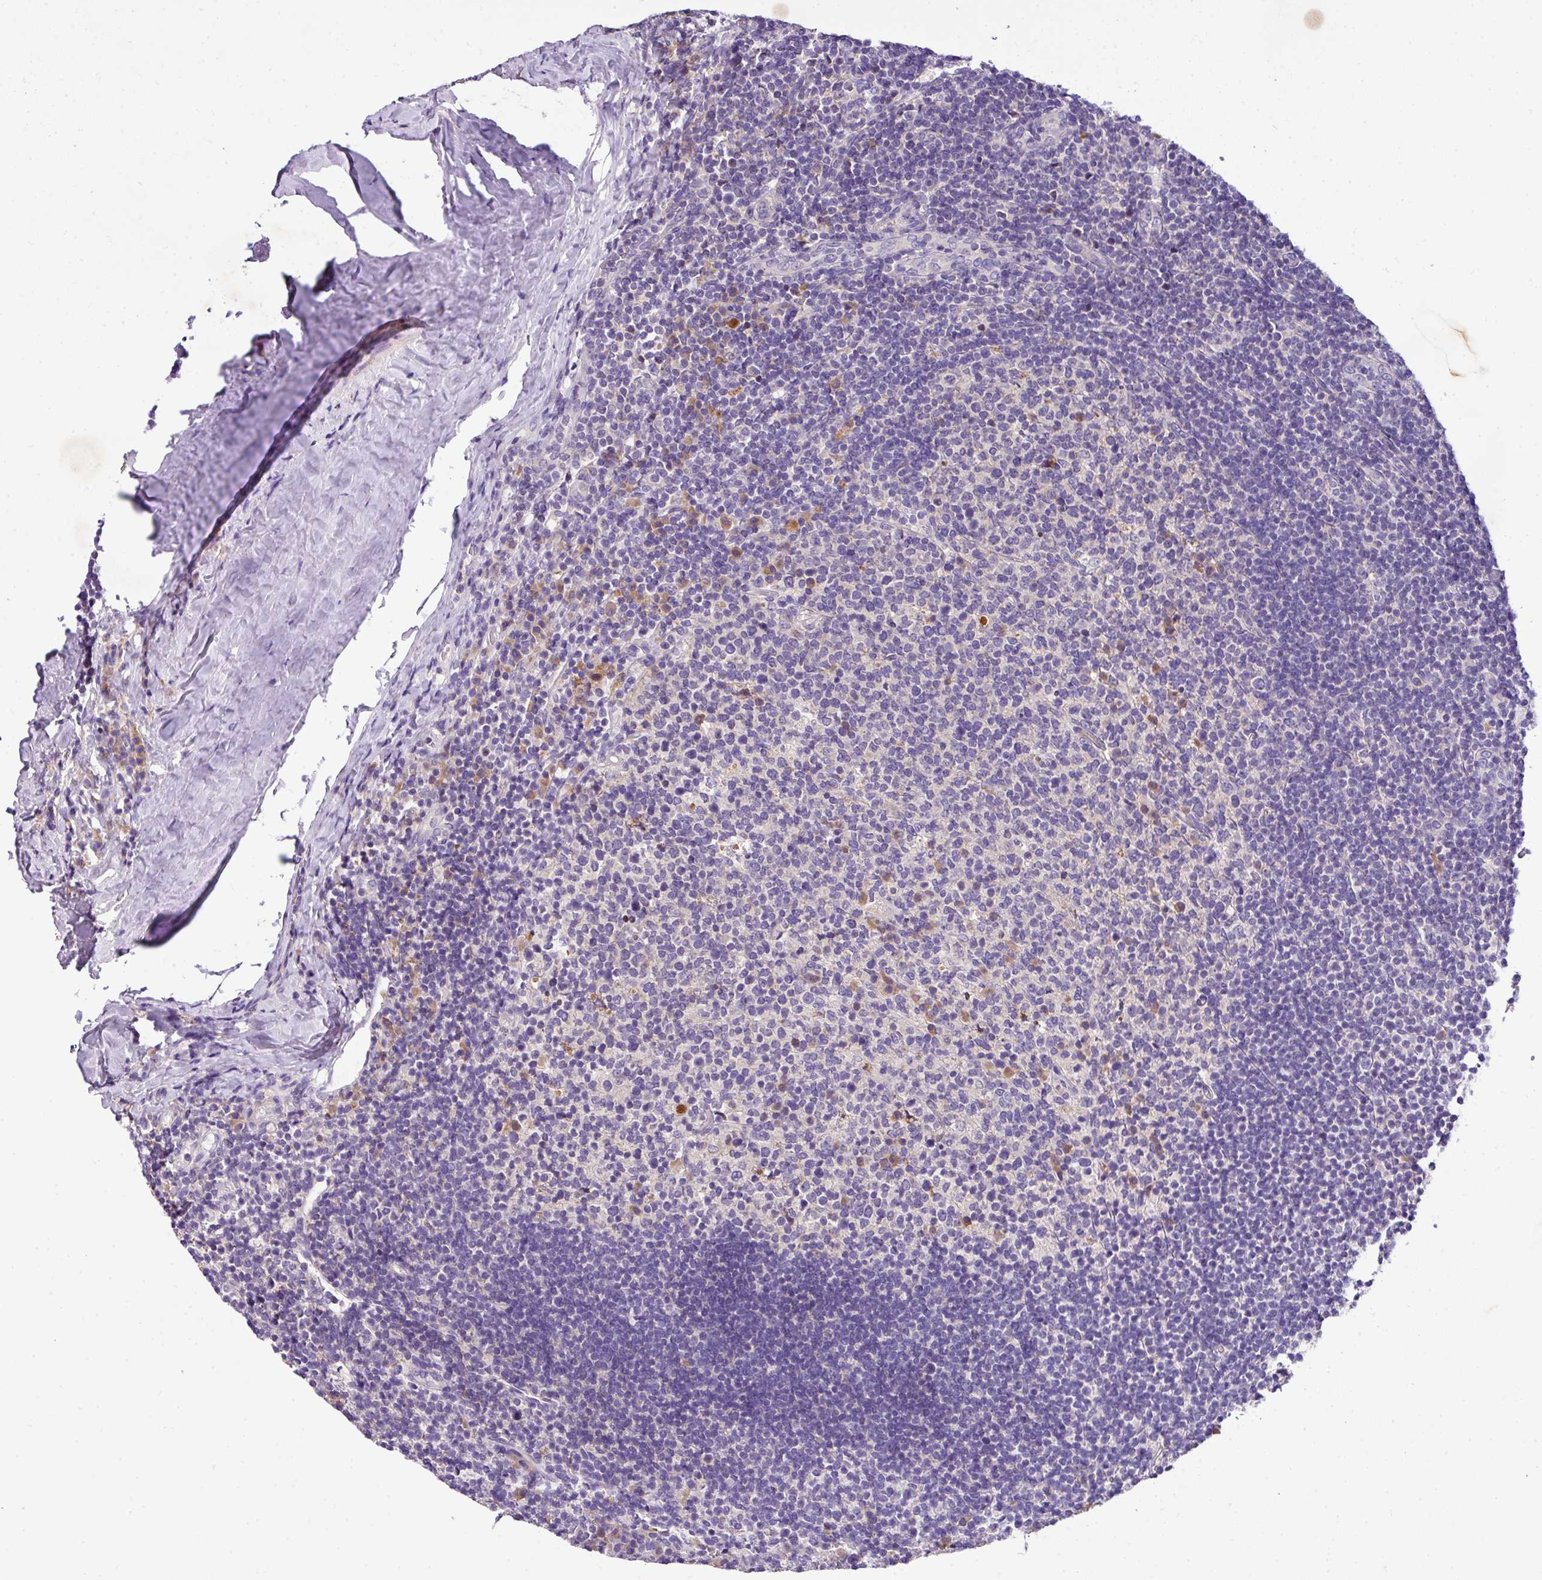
{"staining": {"intensity": "moderate", "quantity": "<25%", "location": "cytoplasmic/membranous"}, "tissue": "tonsil", "cell_type": "Germinal center cells", "image_type": "normal", "snomed": [{"axis": "morphology", "description": "Normal tissue, NOS"}, {"axis": "topography", "description": "Tonsil"}], "caption": "Brown immunohistochemical staining in benign tonsil reveals moderate cytoplasmic/membranous staining in approximately <25% of germinal center cells. The staining was performed using DAB (3,3'-diaminobenzidine) to visualize the protein expression in brown, while the nuclei were stained in blue with hematoxylin (Magnification: 20x).", "gene": "ANXA2R", "patient": {"sex": "female", "age": 10}}